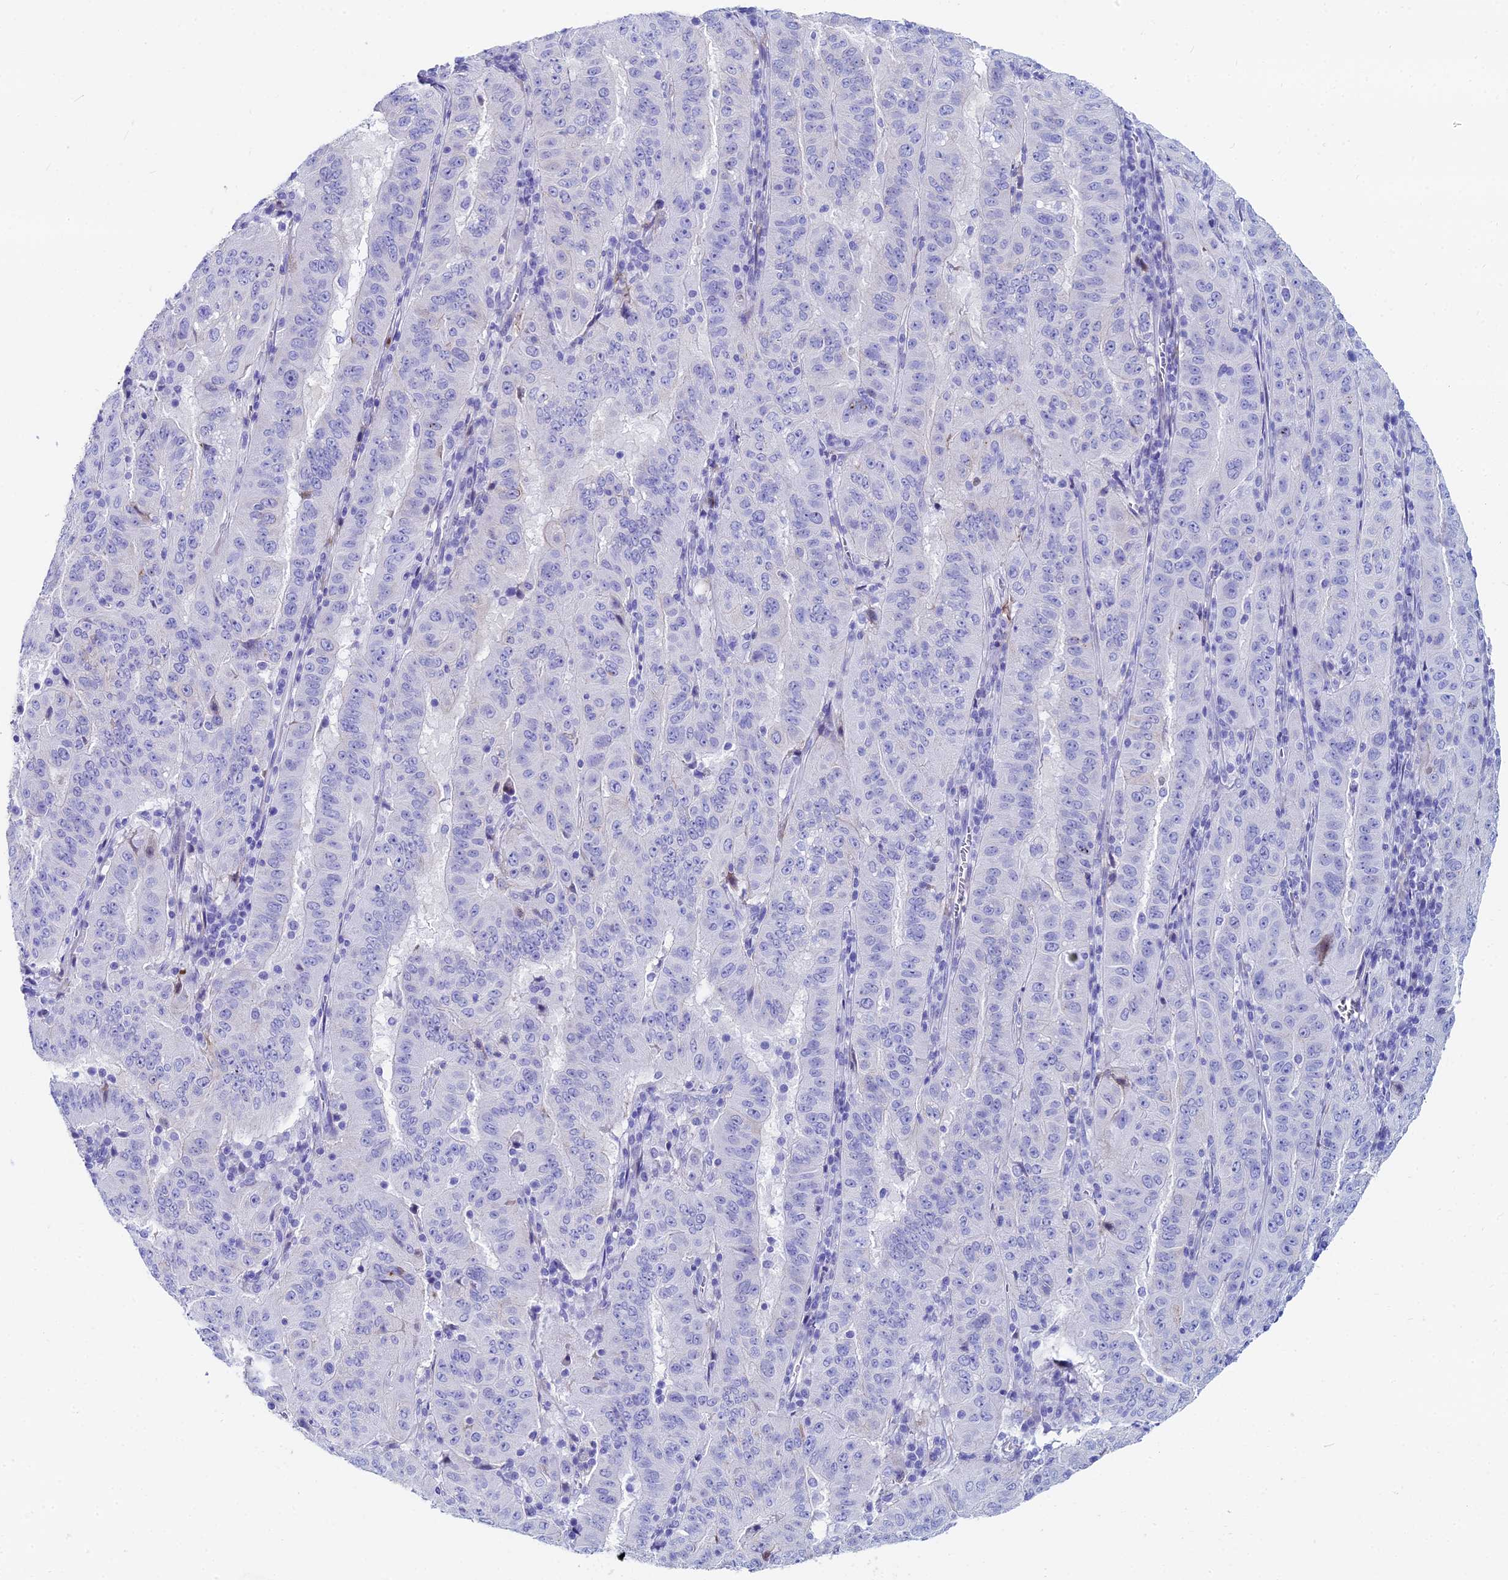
{"staining": {"intensity": "negative", "quantity": "none", "location": "none"}, "tissue": "pancreatic cancer", "cell_type": "Tumor cells", "image_type": "cancer", "snomed": [{"axis": "morphology", "description": "Adenocarcinoma, NOS"}, {"axis": "topography", "description": "Pancreas"}], "caption": "Immunohistochemistry (IHC) of human adenocarcinoma (pancreatic) shows no positivity in tumor cells.", "gene": "HSPA1L", "patient": {"sex": "male", "age": 63}}